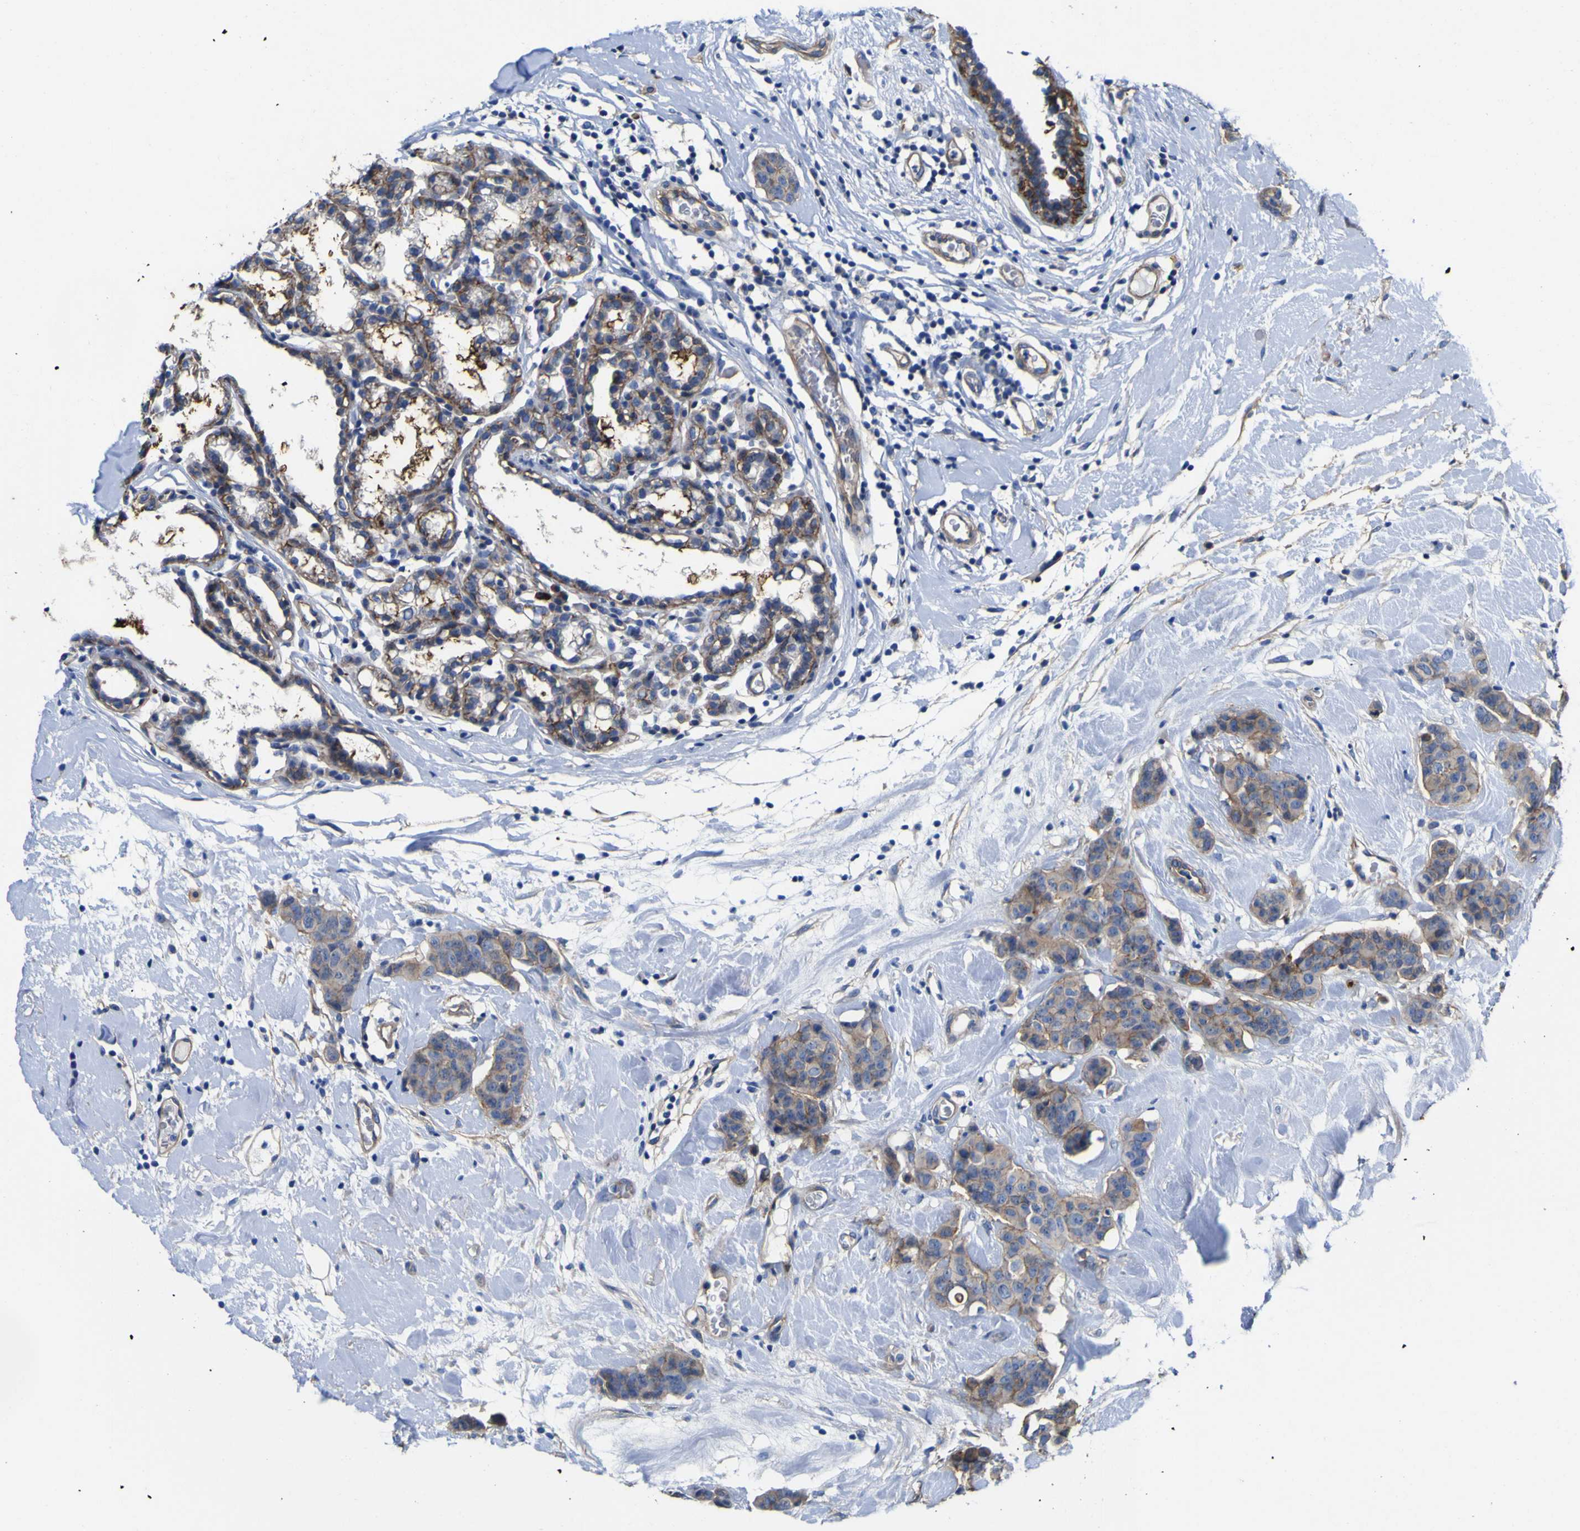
{"staining": {"intensity": "weak", "quantity": "25%-75%", "location": "cytoplasmic/membranous"}, "tissue": "breast cancer", "cell_type": "Tumor cells", "image_type": "cancer", "snomed": [{"axis": "morphology", "description": "Normal tissue, NOS"}, {"axis": "morphology", "description": "Duct carcinoma"}, {"axis": "topography", "description": "Breast"}], "caption": "Immunohistochemistry image of neoplastic tissue: human breast cancer stained using IHC displays low levels of weak protein expression localized specifically in the cytoplasmic/membranous of tumor cells, appearing as a cytoplasmic/membranous brown color.", "gene": "CD151", "patient": {"sex": "female", "age": 40}}